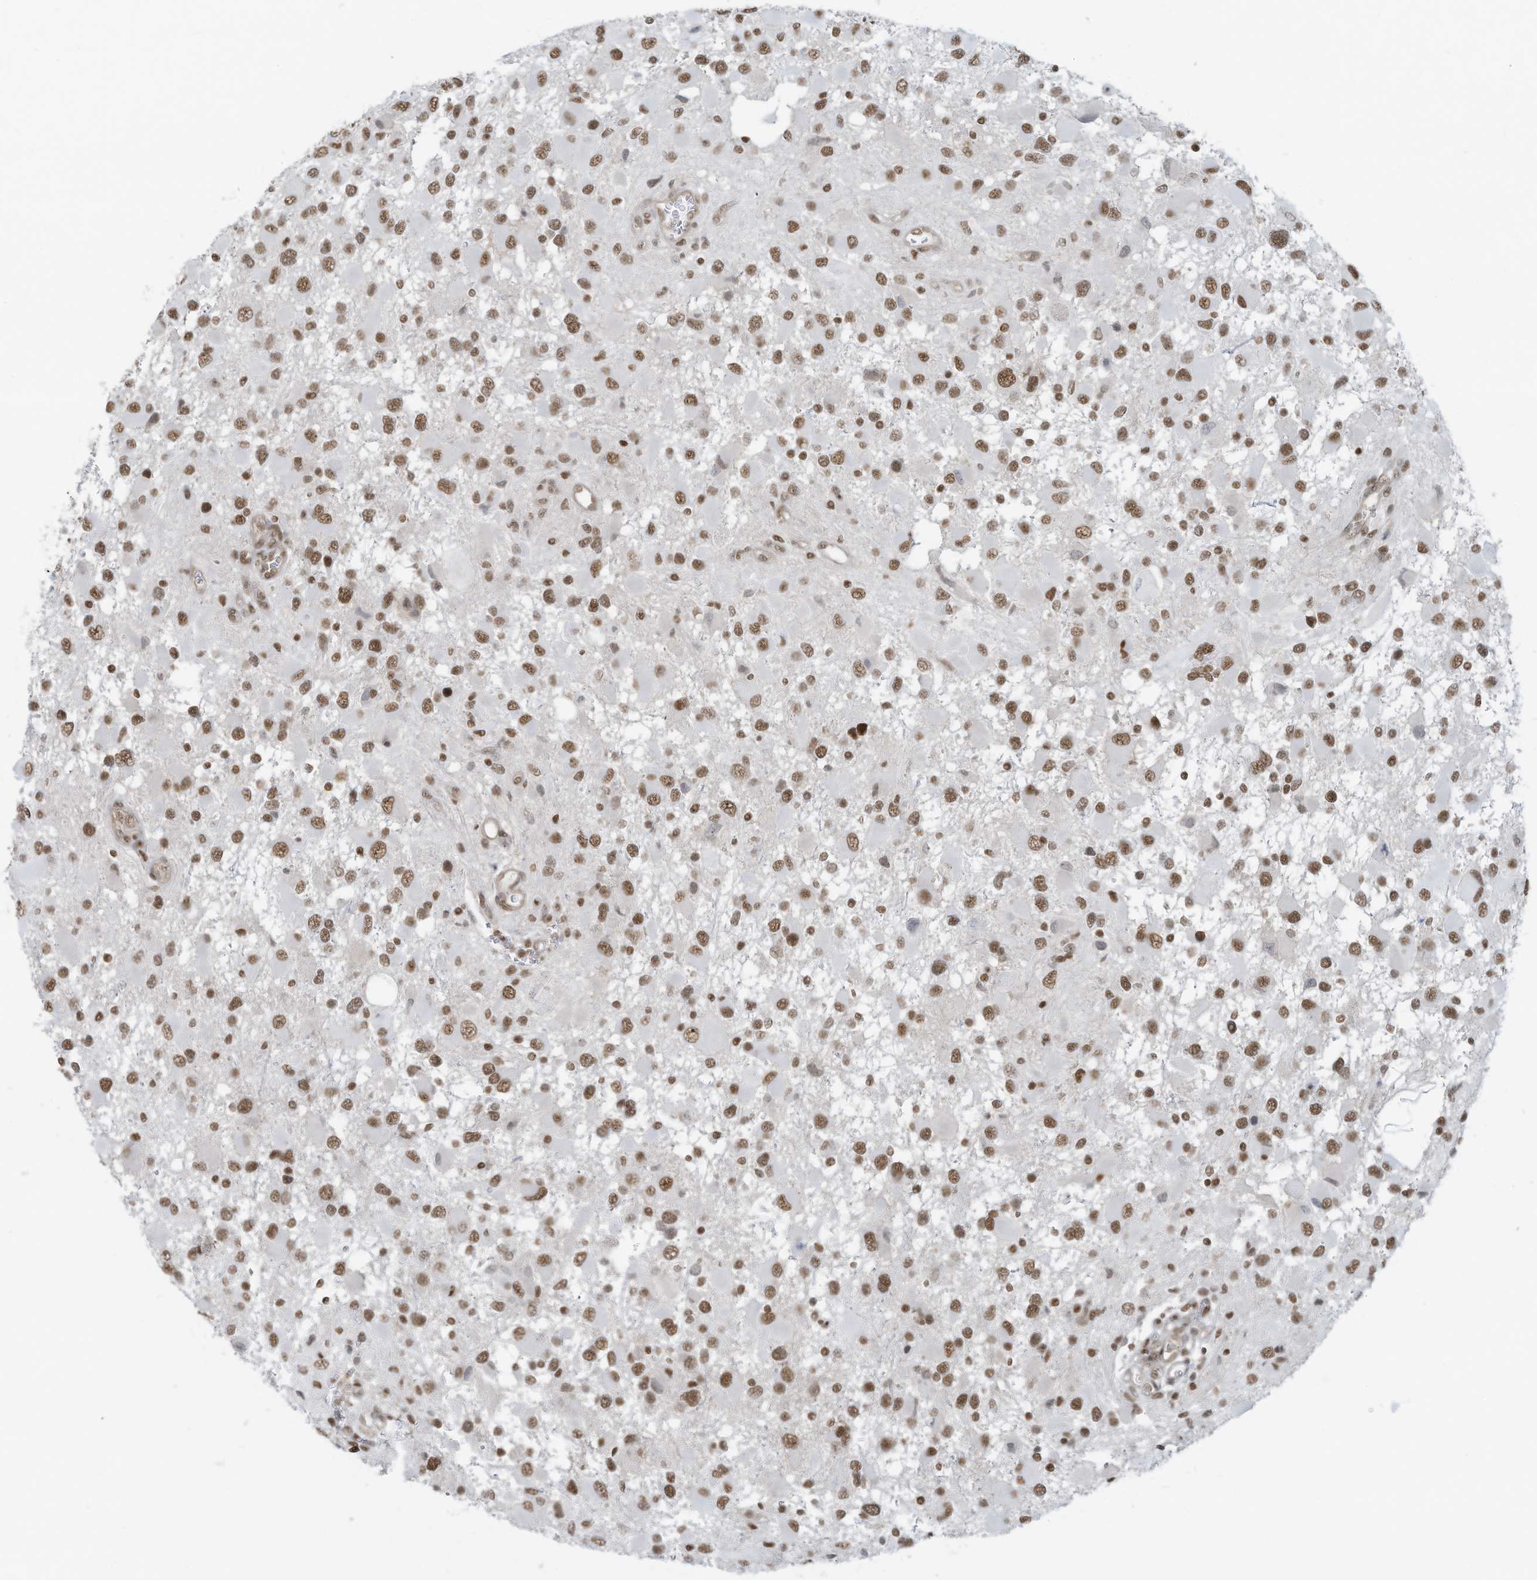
{"staining": {"intensity": "moderate", "quantity": ">75%", "location": "nuclear"}, "tissue": "glioma", "cell_type": "Tumor cells", "image_type": "cancer", "snomed": [{"axis": "morphology", "description": "Glioma, malignant, High grade"}, {"axis": "topography", "description": "Brain"}], "caption": "Glioma stained with DAB immunohistochemistry shows medium levels of moderate nuclear positivity in about >75% of tumor cells.", "gene": "DBR1", "patient": {"sex": "male", "age": 53}}